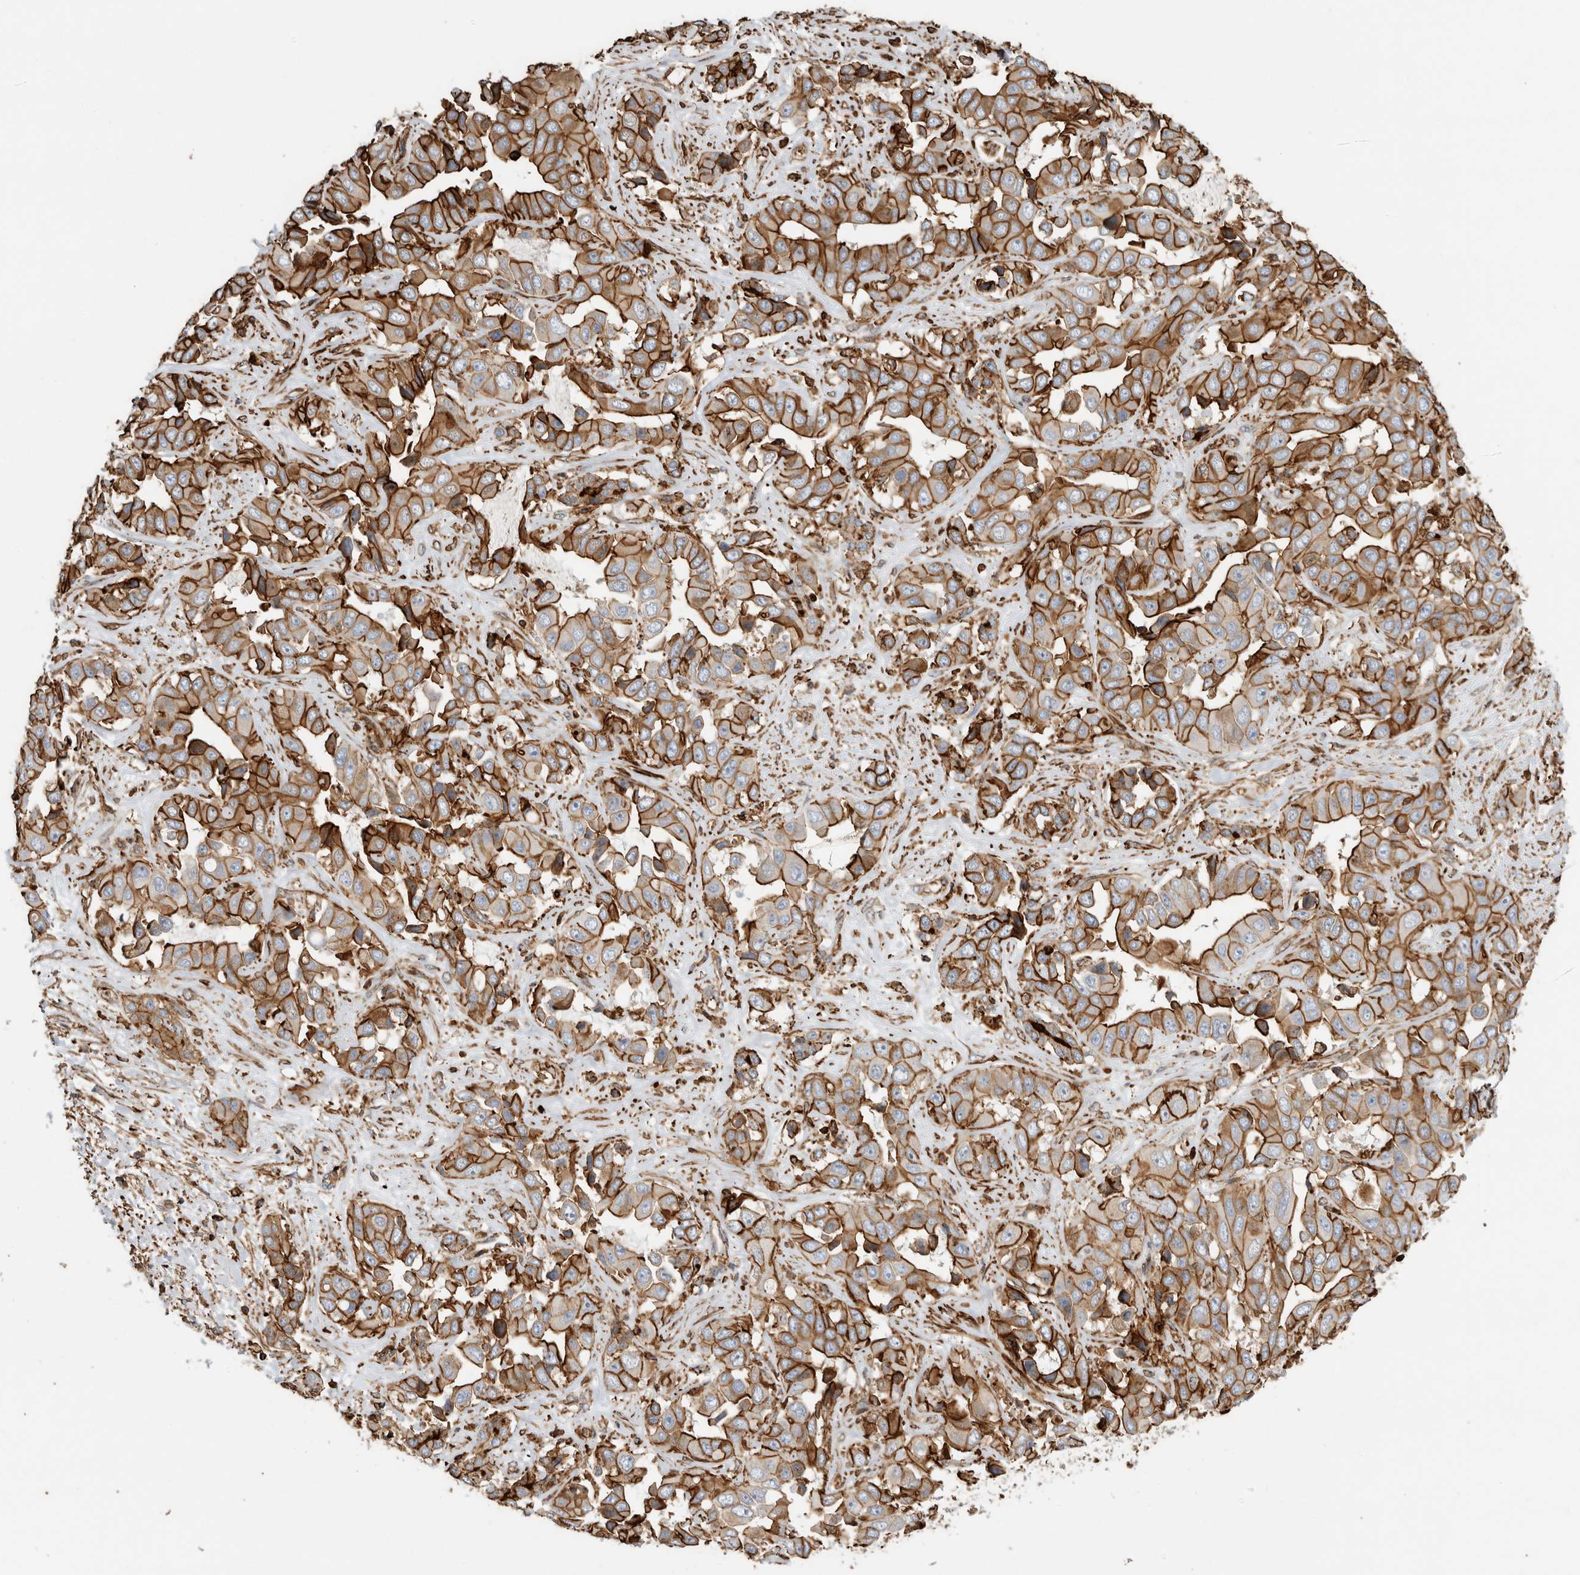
{"staining": {"intensity": "strong", "quantity": ">75%", "location": "cytoplasmic/membranous"}, "tissue": "liver cancer", "cell_type": "Tumor cells", "image_type": "cancer", "snomed": [{"axis": "morphology", "description": "Cholangiocarcinoma"}, {"axis": "topography", "description": "Liver"}], "caption": "A brown stain labels strong cytoplasmic/membranous staining of a protein in human liver cholangiocarcinoma tumor cells.", "gene": "GPER1", "patient": {"sex": "female", "age": 52}}